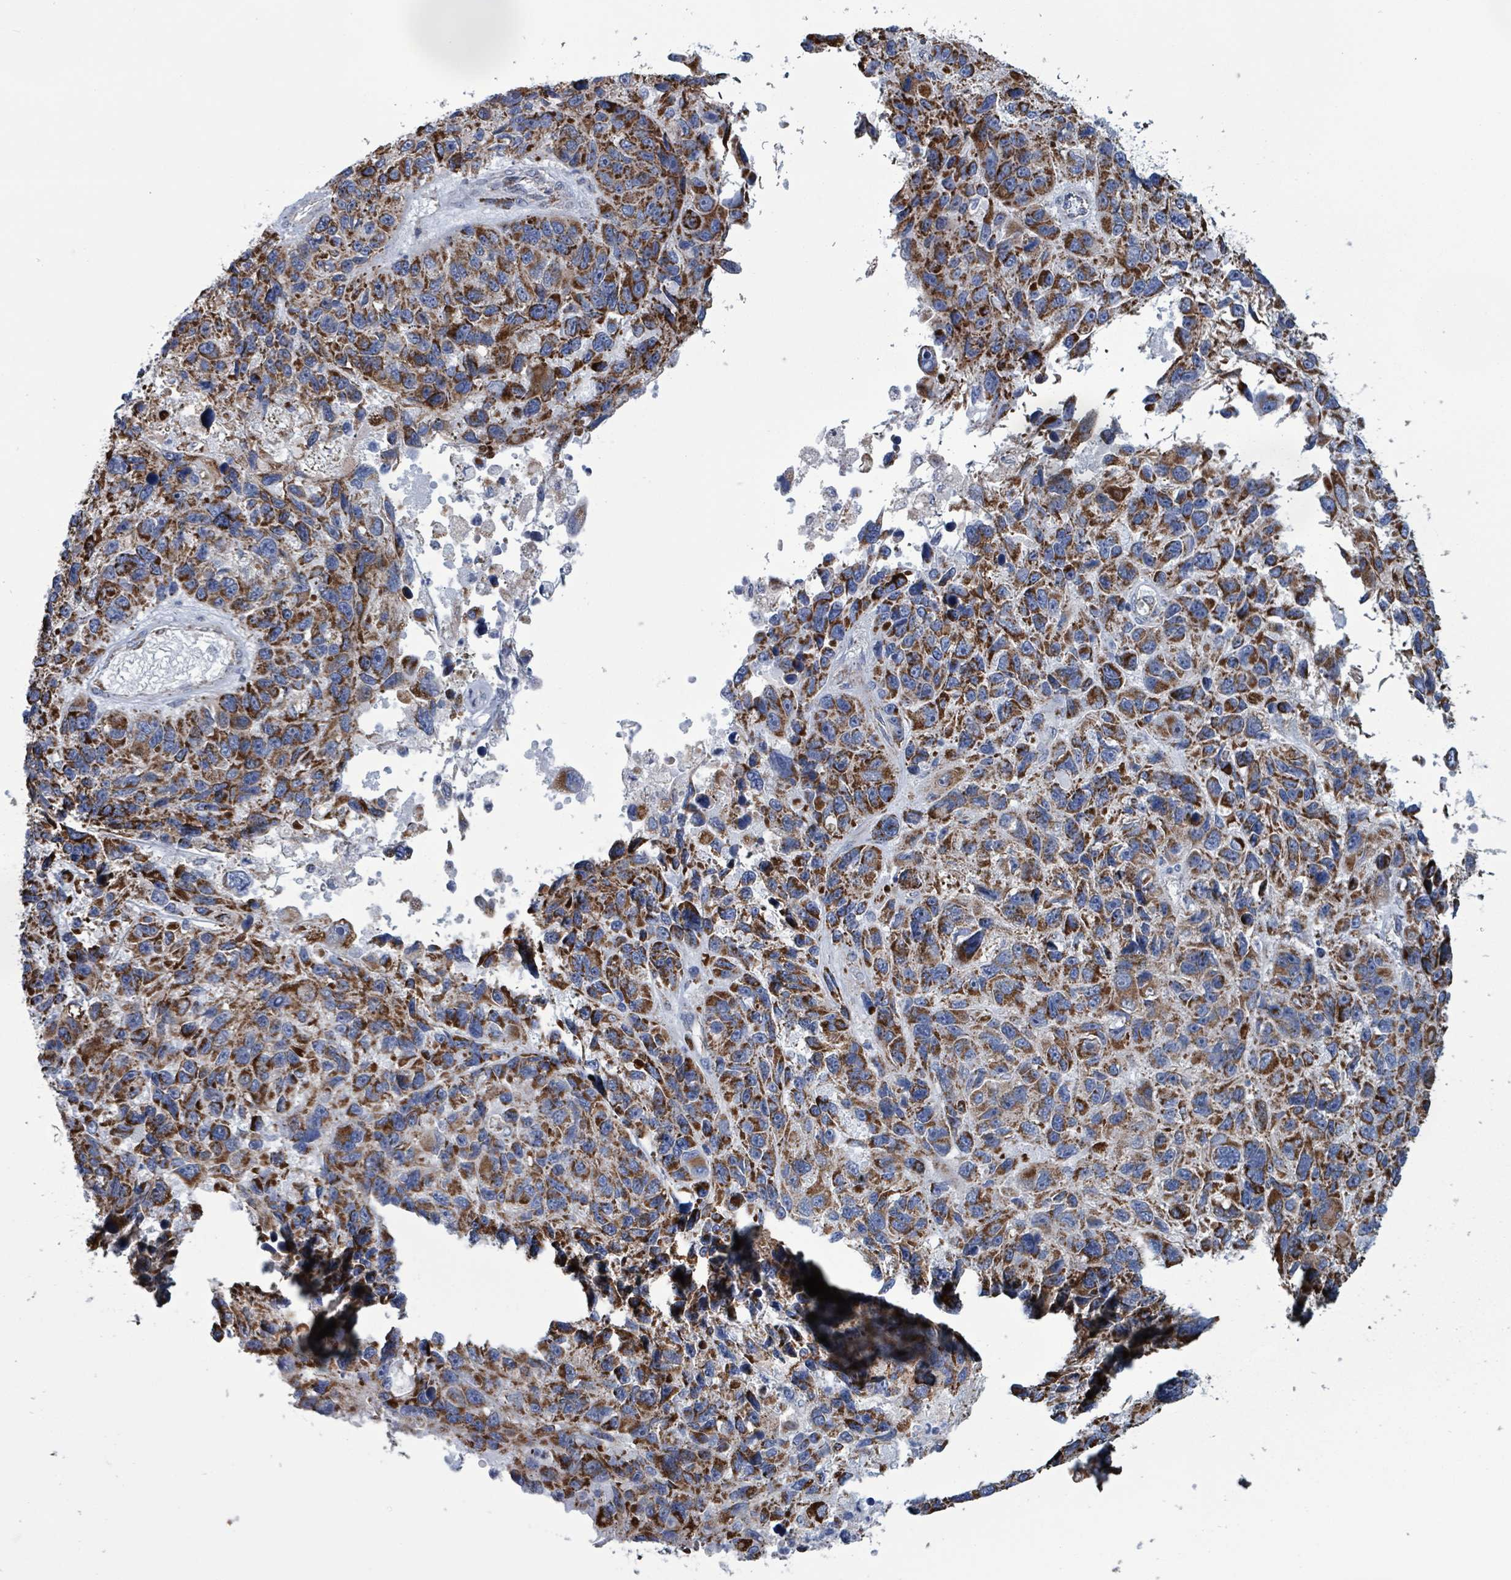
{"staining": {"intensity": "strong", "quantity": ">75%", "location": "cytoplasmic/membranous"}, "tissue": "melanoma", "cell_type": "Tumor cells", "image_type": "cancer", "snomed": [{"axis": "morphology", "description": "Malignant melanoma, NOS"}, {"axis": "topography", "description": "Skin"}], "caption": "Immunohistochemistry (IHC) photomicrograph of neoplastic tissue: melanoma stained using IHC shows high levels of strong protein expression localized specifically in the cytoplasmic/membranous of tumor cells, appearing as a cytoplasmic/membranous brown color.", "gene": "IDH3B", "patient": {"sex": "male", "age": 53}}